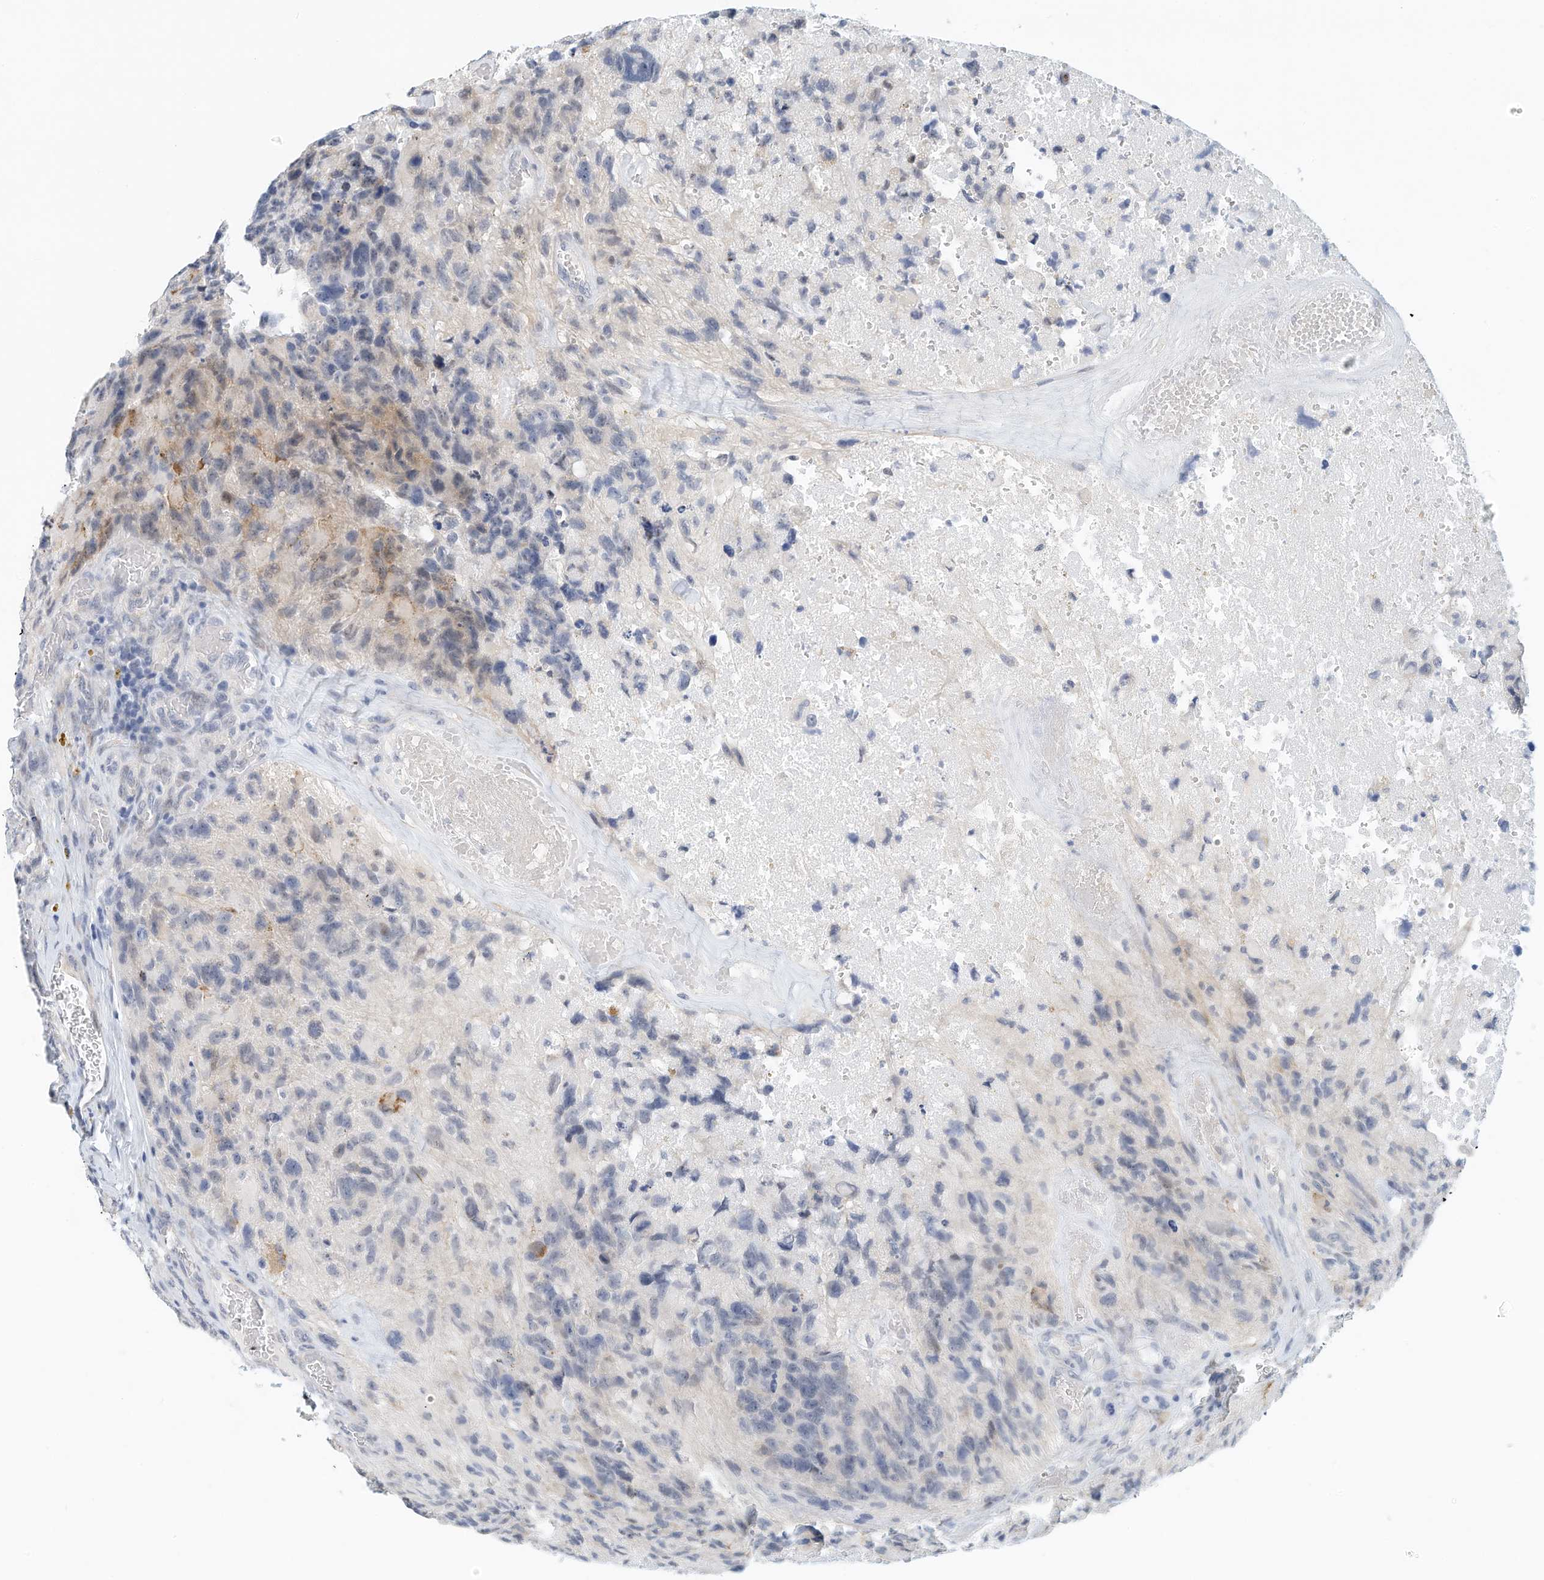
{"staining": {"intensity": "negative", "quantity": "none", "location": "none"}, "tissue": "glioma", "cell_type": "Tumor cells", "image_type": "cancer", "snomed": [{"axis": "morphology", "description": "Glioma, malignant, High grade"}, {"axis": "topography", "description": "Brain"}], "caption": "Histopathology image shows no protein expression in tumor cells of glioma tissue.", "gene": "ARHGAP28", "patient": {"sex": "male", "age": 69}}